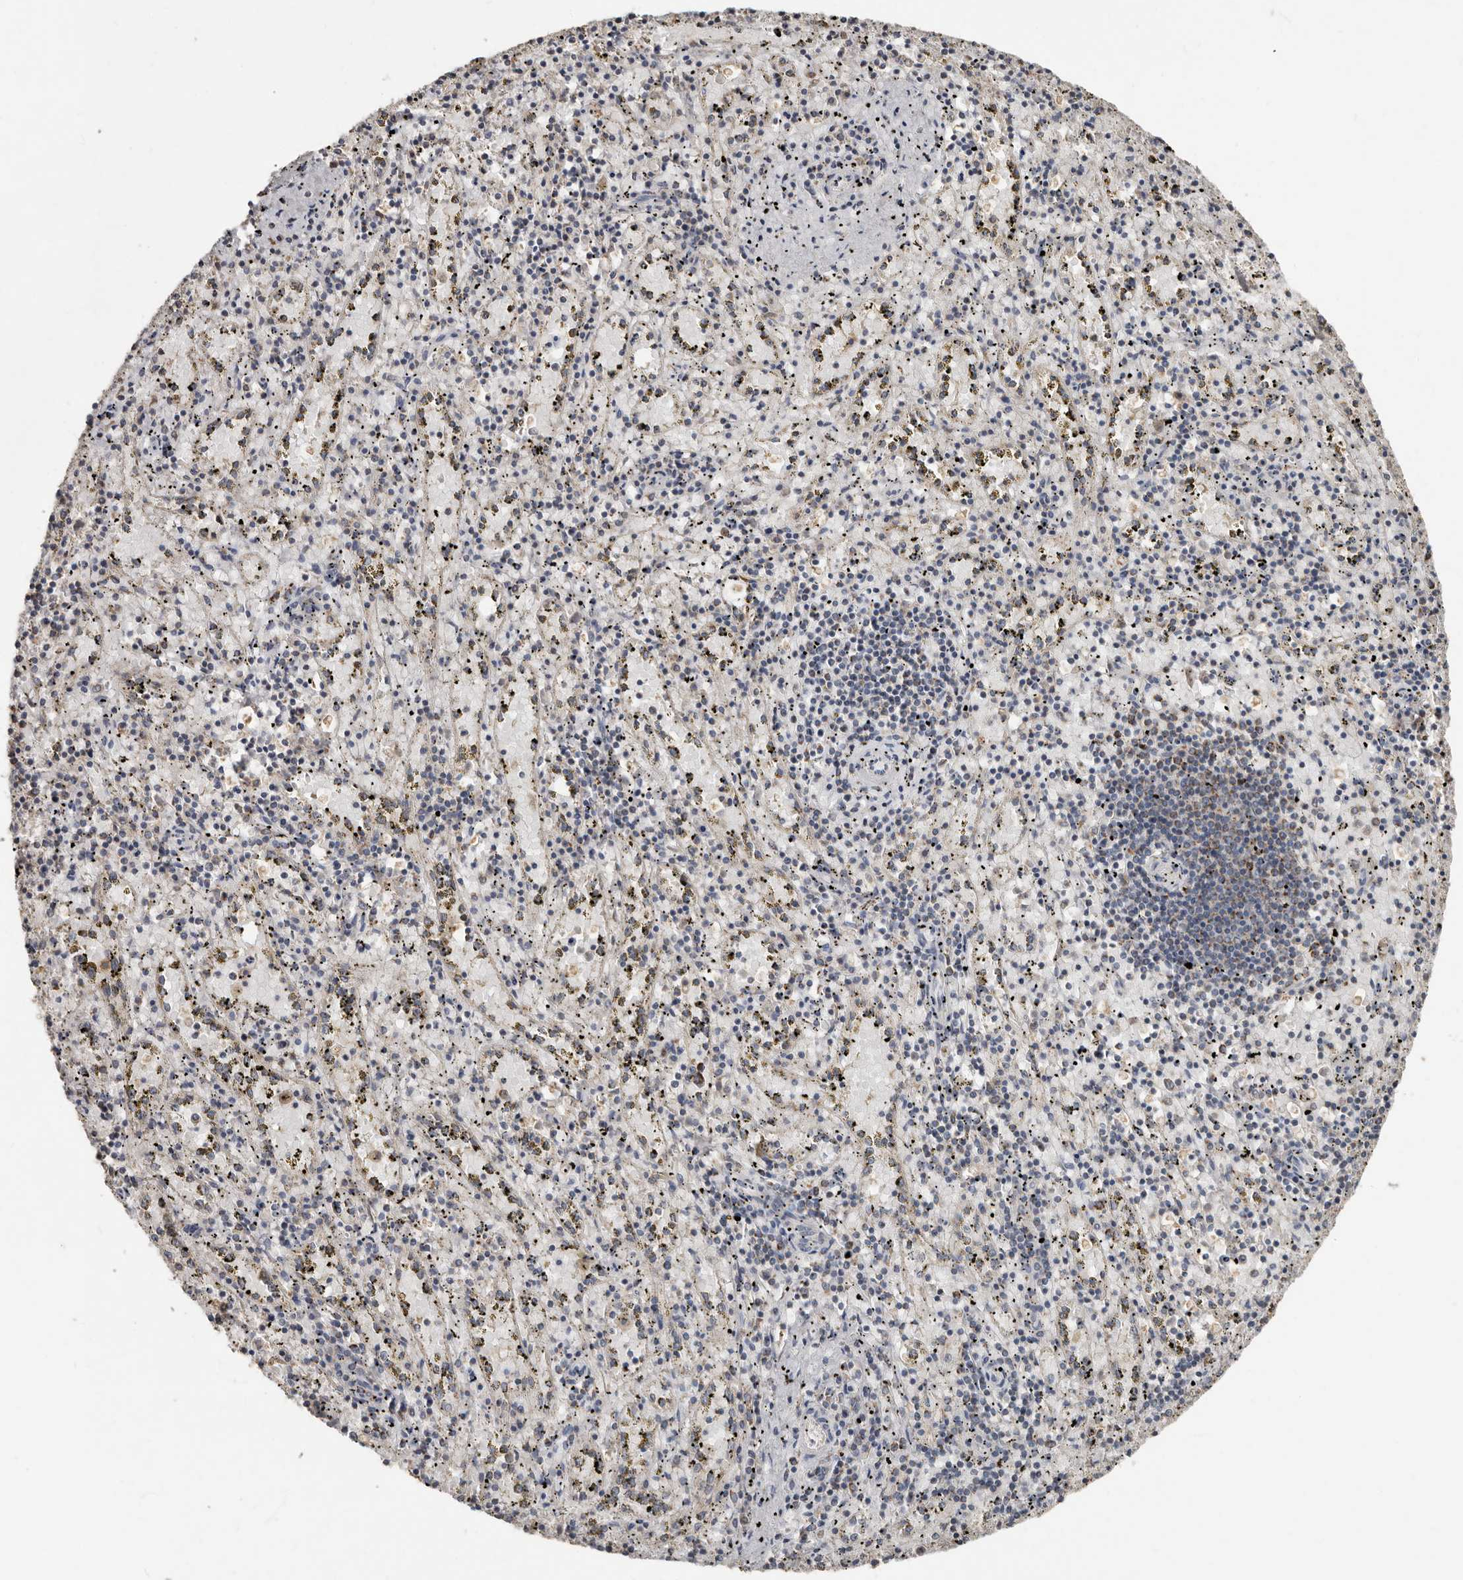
{"staining": {"intensity": "moderate", "quantity": "<25%", "location": "cytoplasmic/membranous"}, "tissue": "spleen", "cell_type": "Cells in red pulp", "image_type": "normal", "snomed": [{"axis": "morphology", "description": "Normal tissue, NOS"}, {"axis": "topography", "description": "Spleen"}], "caption": "Immunohistochemistry (DAB (3,3'-diaminobenzidine)) staining of unremarkable human spleen shows moderate cytoplasmic/membranous protein expression in approximately <25% of cells in red pulp. The staining was performed using DAB to visualize the protein expression in brown, while the nuclei were stained in blue with hematoxylin (Magnification: 20x).", "gene": "KIF26B", "patient": {"sex": "male", "age": 11}}